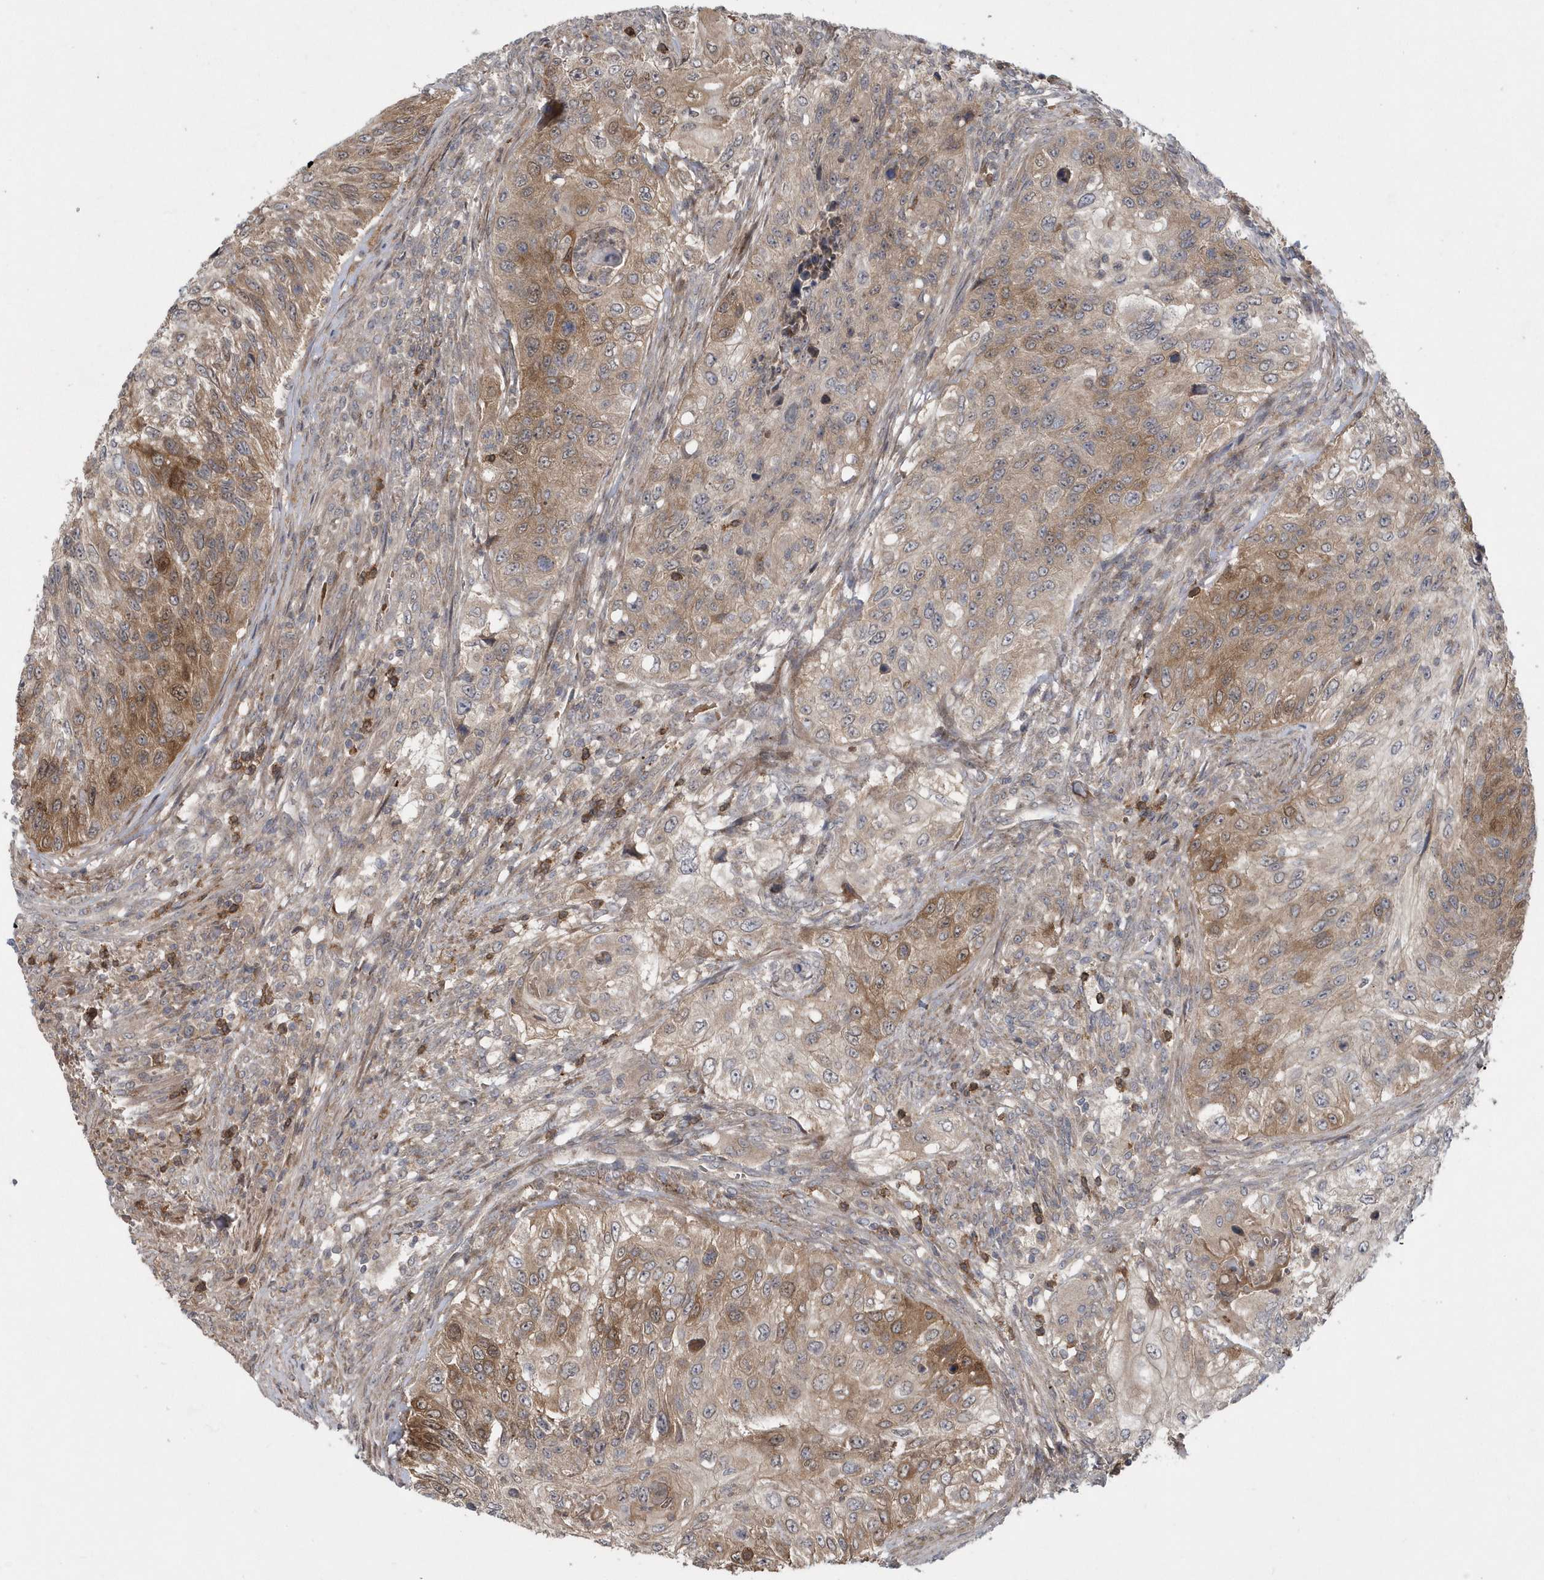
{"staining": {"intensity": "moderate", "quantity": "<25%", "location": "cytoplasmic/membranous"}, "tissue": "urothelial cancer", "cell_type": "Tumor cells", "image_type": "cancer", "snomed": [{"axis": "morphology", "description": "Urothelial carcinoma, High grade"}, {"axis": "topography", "description": "Urinary bladder"}], "caption": "There is low levels of moderate cytoplasmic/membranous expression in tumor cells of high-grade urothelial carcinoma, as demonstrated by immunohistochemical staining (brown color).", "gene": "HMGCS1", "patient": {"sex": "female", "age": 60}}